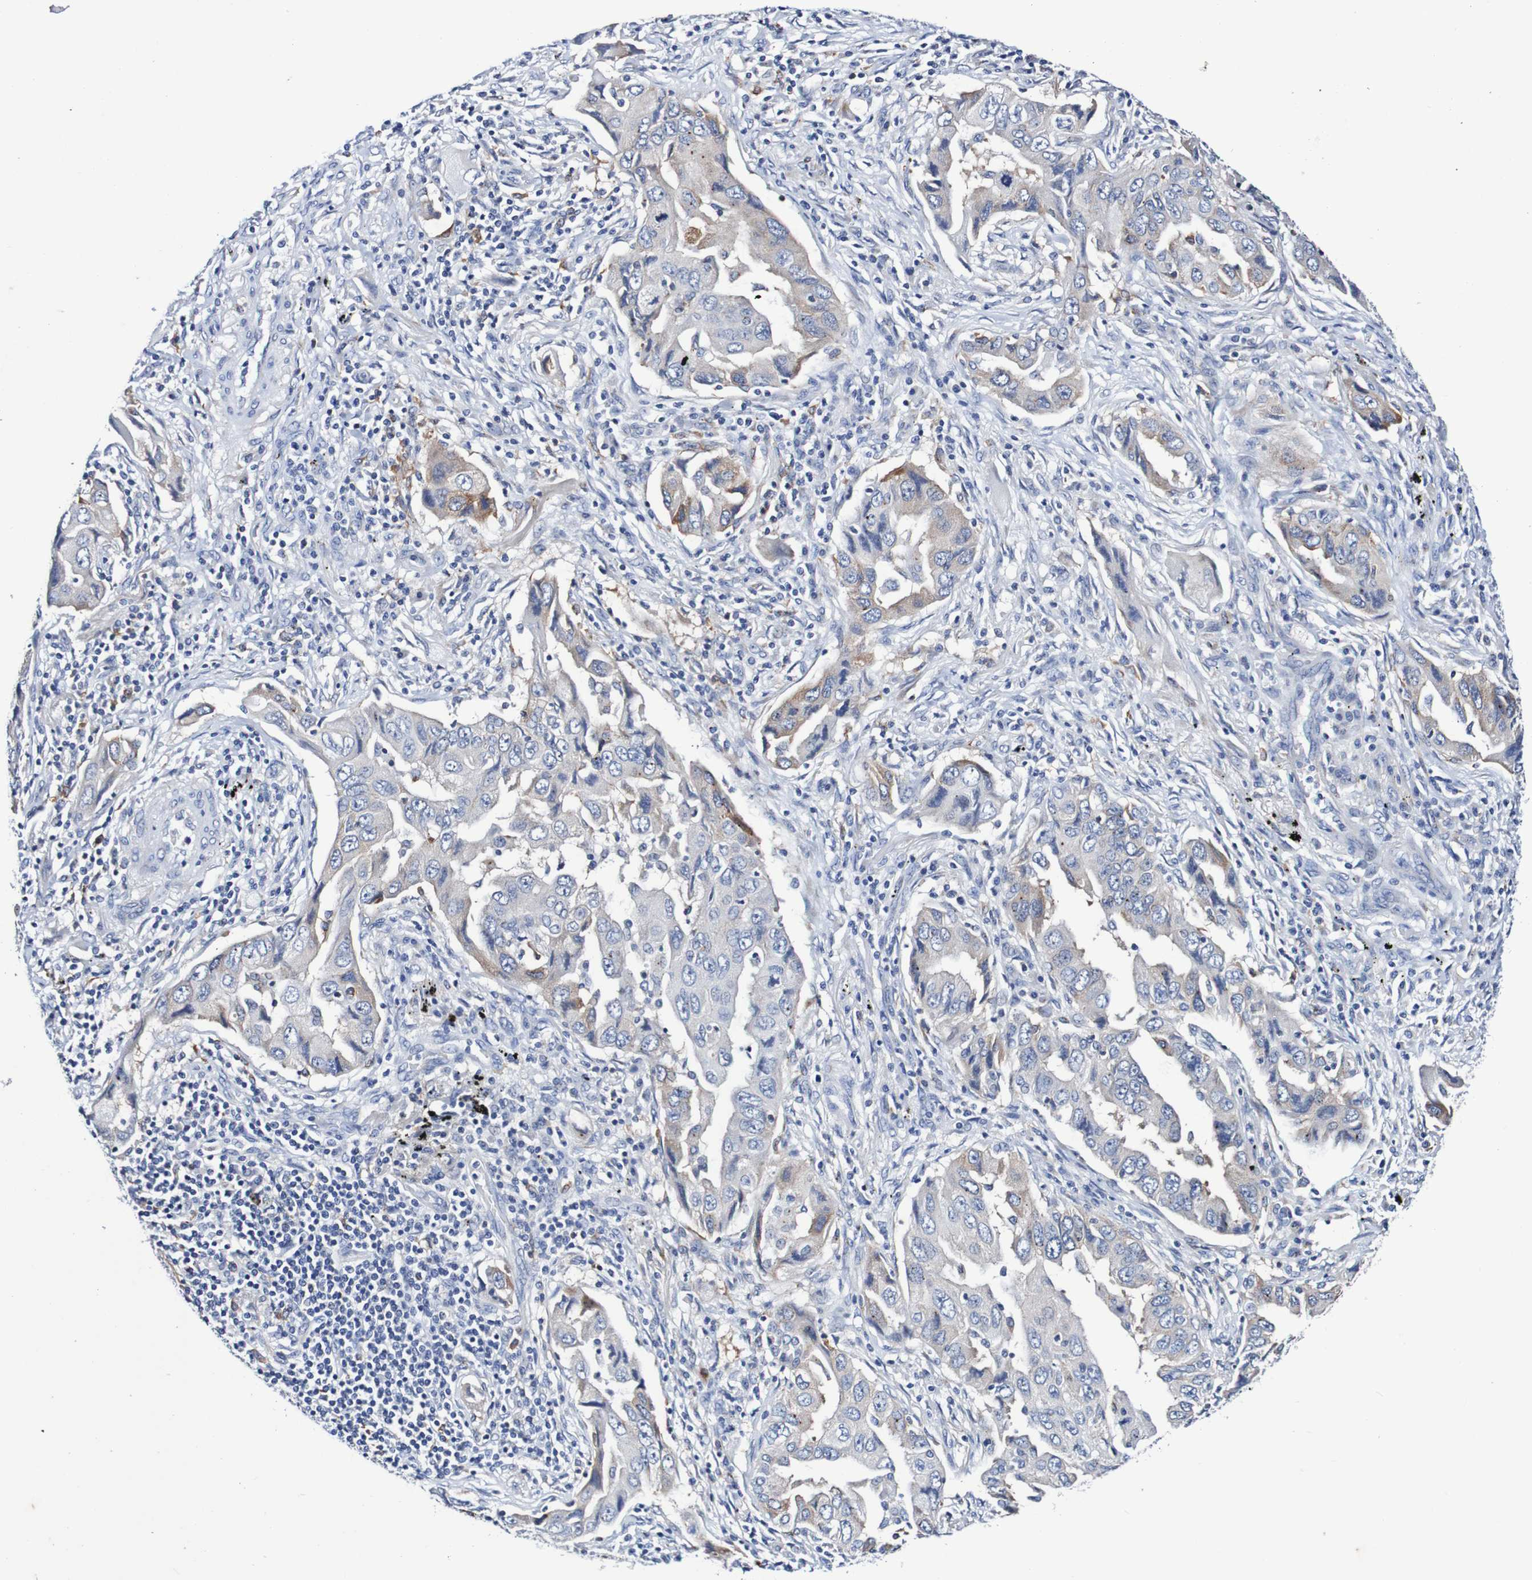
{"staining": {"intensity": "weak", "quantity": "<25%", "location": "cytoplasmic/membranous"}, "tissue": "lung cancer", "cell_type": "Tumor cells", "image_type": "cancer", "snomed": [{"axis": "morphology", "description": "Adenocarcinoma, NOS"}, {"axis": "topography", "description": "Lung"}], "caption": "This is an immunohistochemistry image of human adenocarcinoma (lung). There is no positivity in tumor cells.", "gene": "SEZ6", "patient": {"sex": "female", "age": 65}}